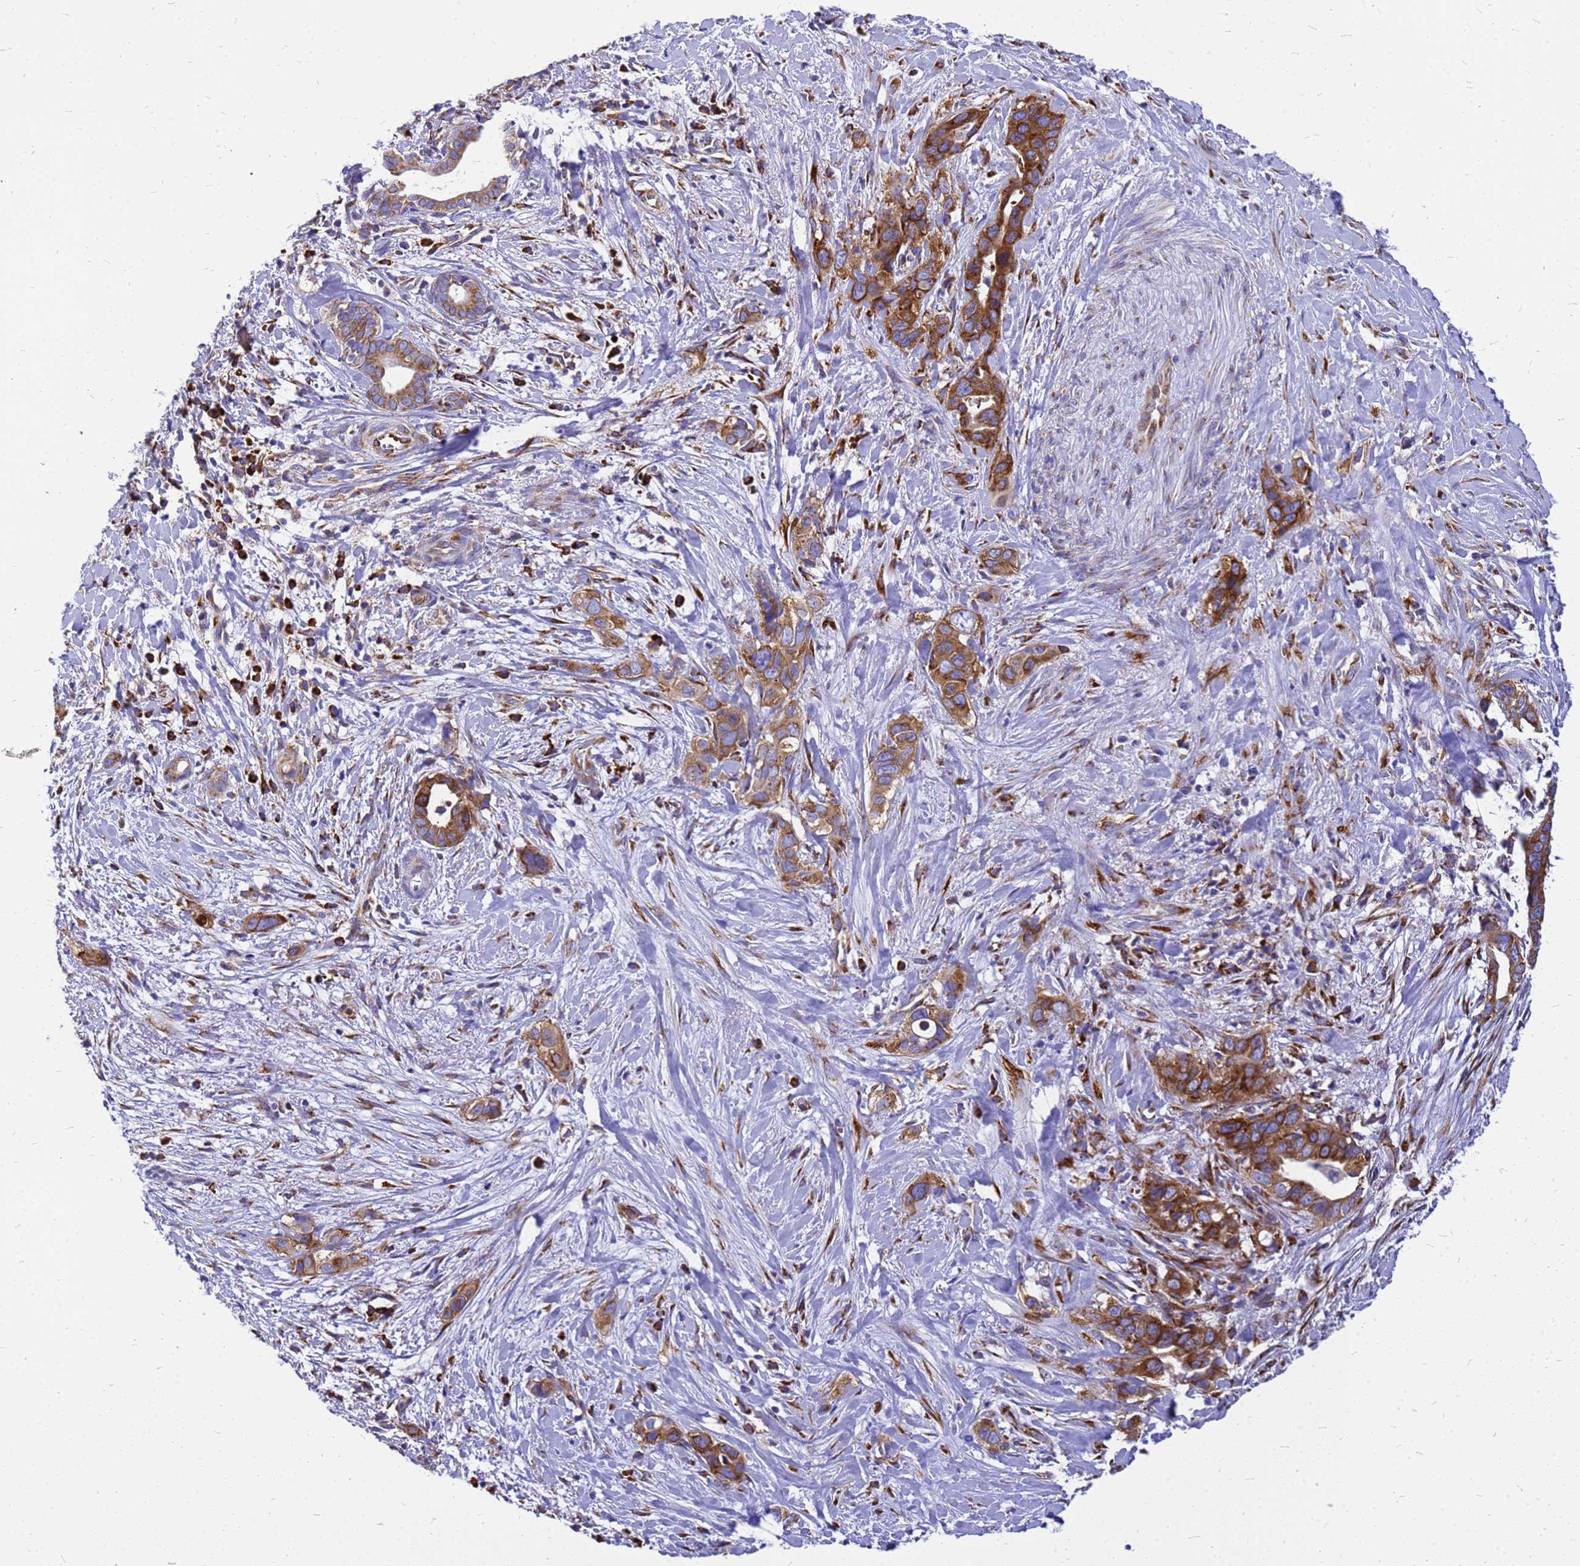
{"staining": {"intensity": "strong", "quantity": ">75%", "location": "cytoplasmic/membranous"}, "tissue": "liver cancer", "cell_type": "Tumor cells", "image_type": "cancer", "snomed": [{"axis": "morphology", "description": "Cholangiocarcinoma"}, {"axis": "topography", "description": "Liver"}], "caption": "Liver cancer (cholangiocarcinoma) tissue shows strong cytoplasmic/membranous positivity in approximately >75% of tumor cells", "gene": "EEF1D", "patient": {"sex": "female", "age": 79}}